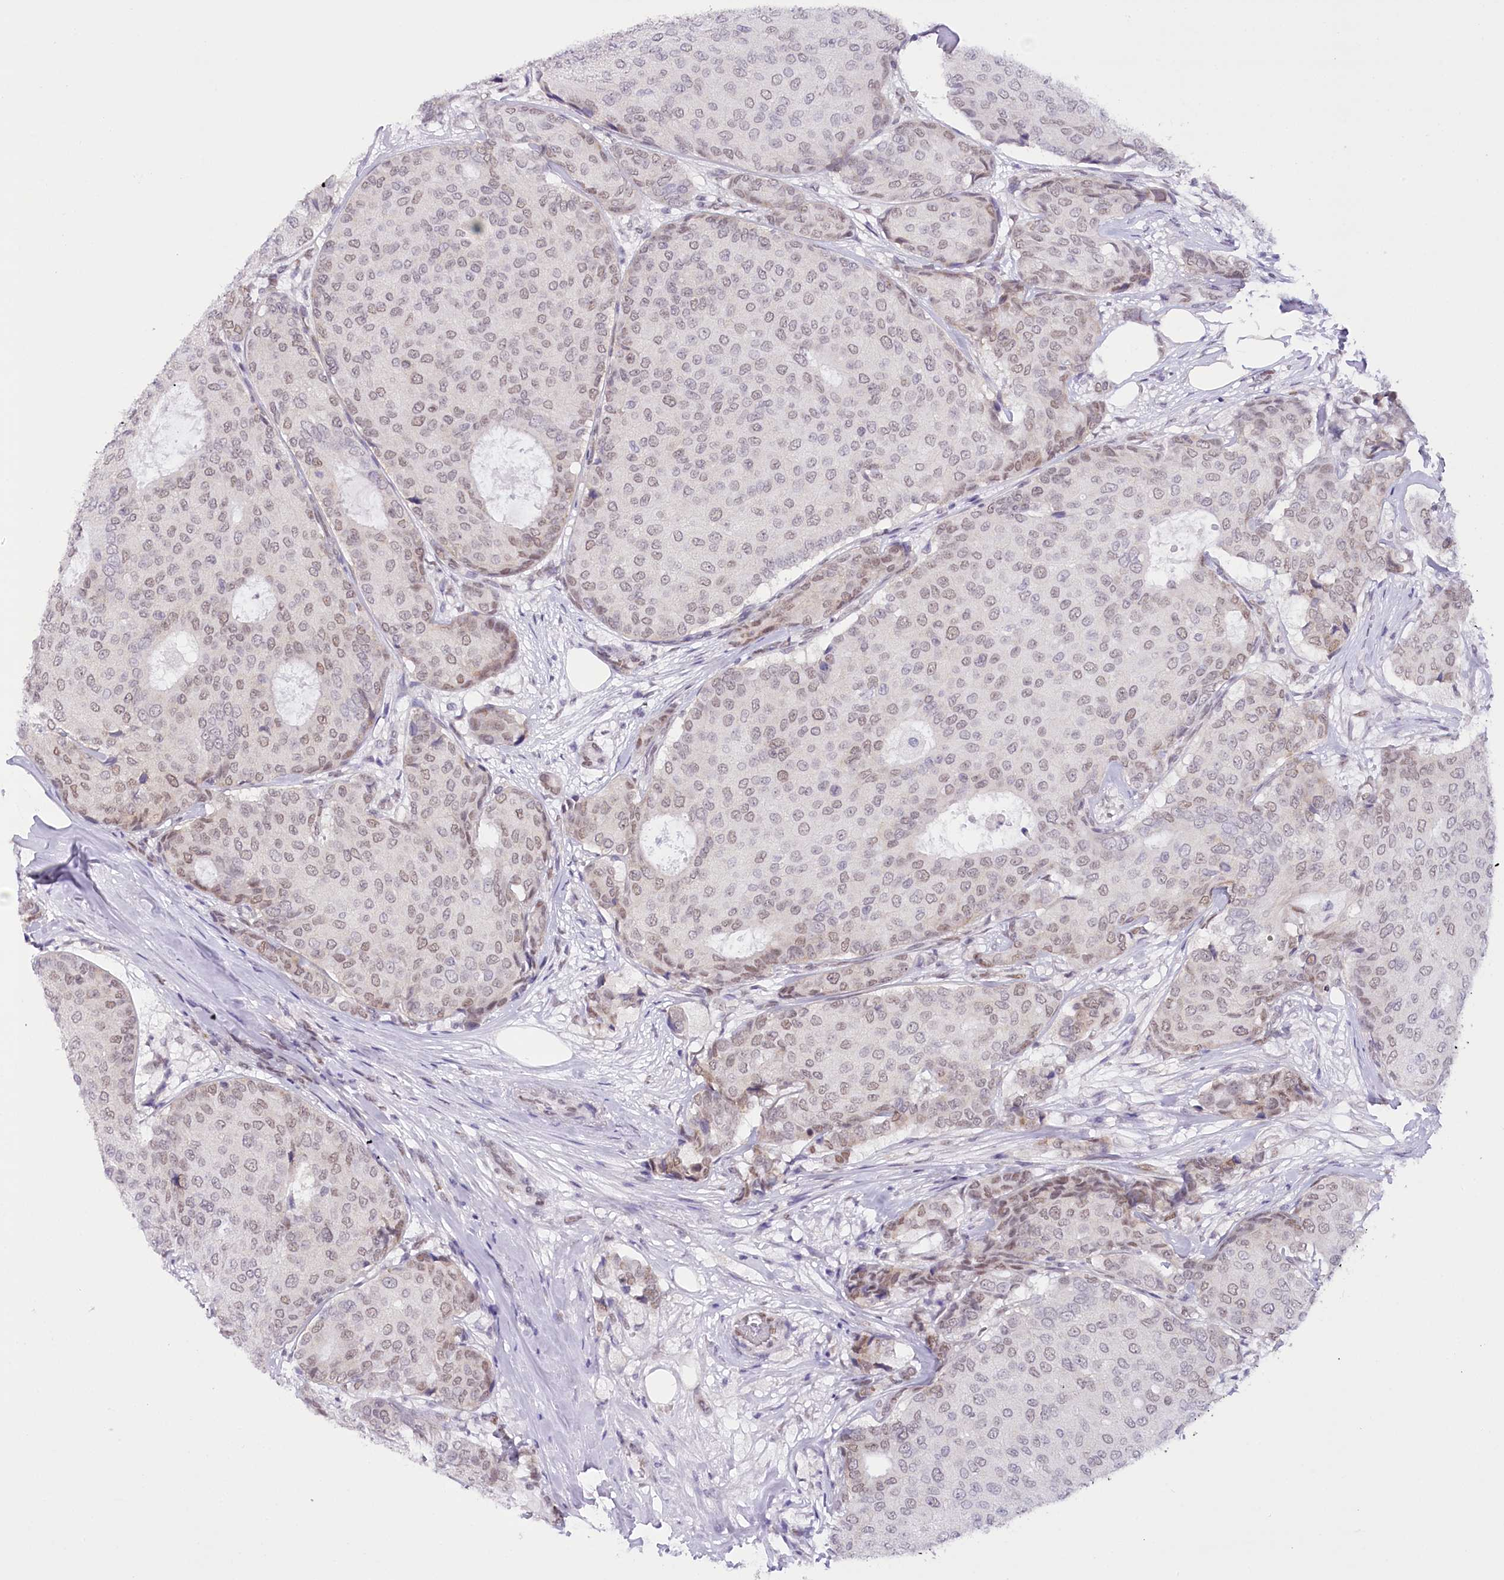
{"staining": {"intensity": "weak", "quantity": "25%-75%", "location": "nuclear"}, "tissue": "breast cancer", "cell_type": "Tumor cells", "image_type": "cancer", "snomed": [{"axis": "morphology", "description": "Duct carcinoma"}, {"axis": "topography", "description": "Breast"}], "caption": "Breast cancer was stained to show a protein in brown. There is low levels of weak nuclear expression in about 25%-75% of tumor cells.", "gene": "HNRNPA0", "patient": {"sex": "female", "age": 75}}